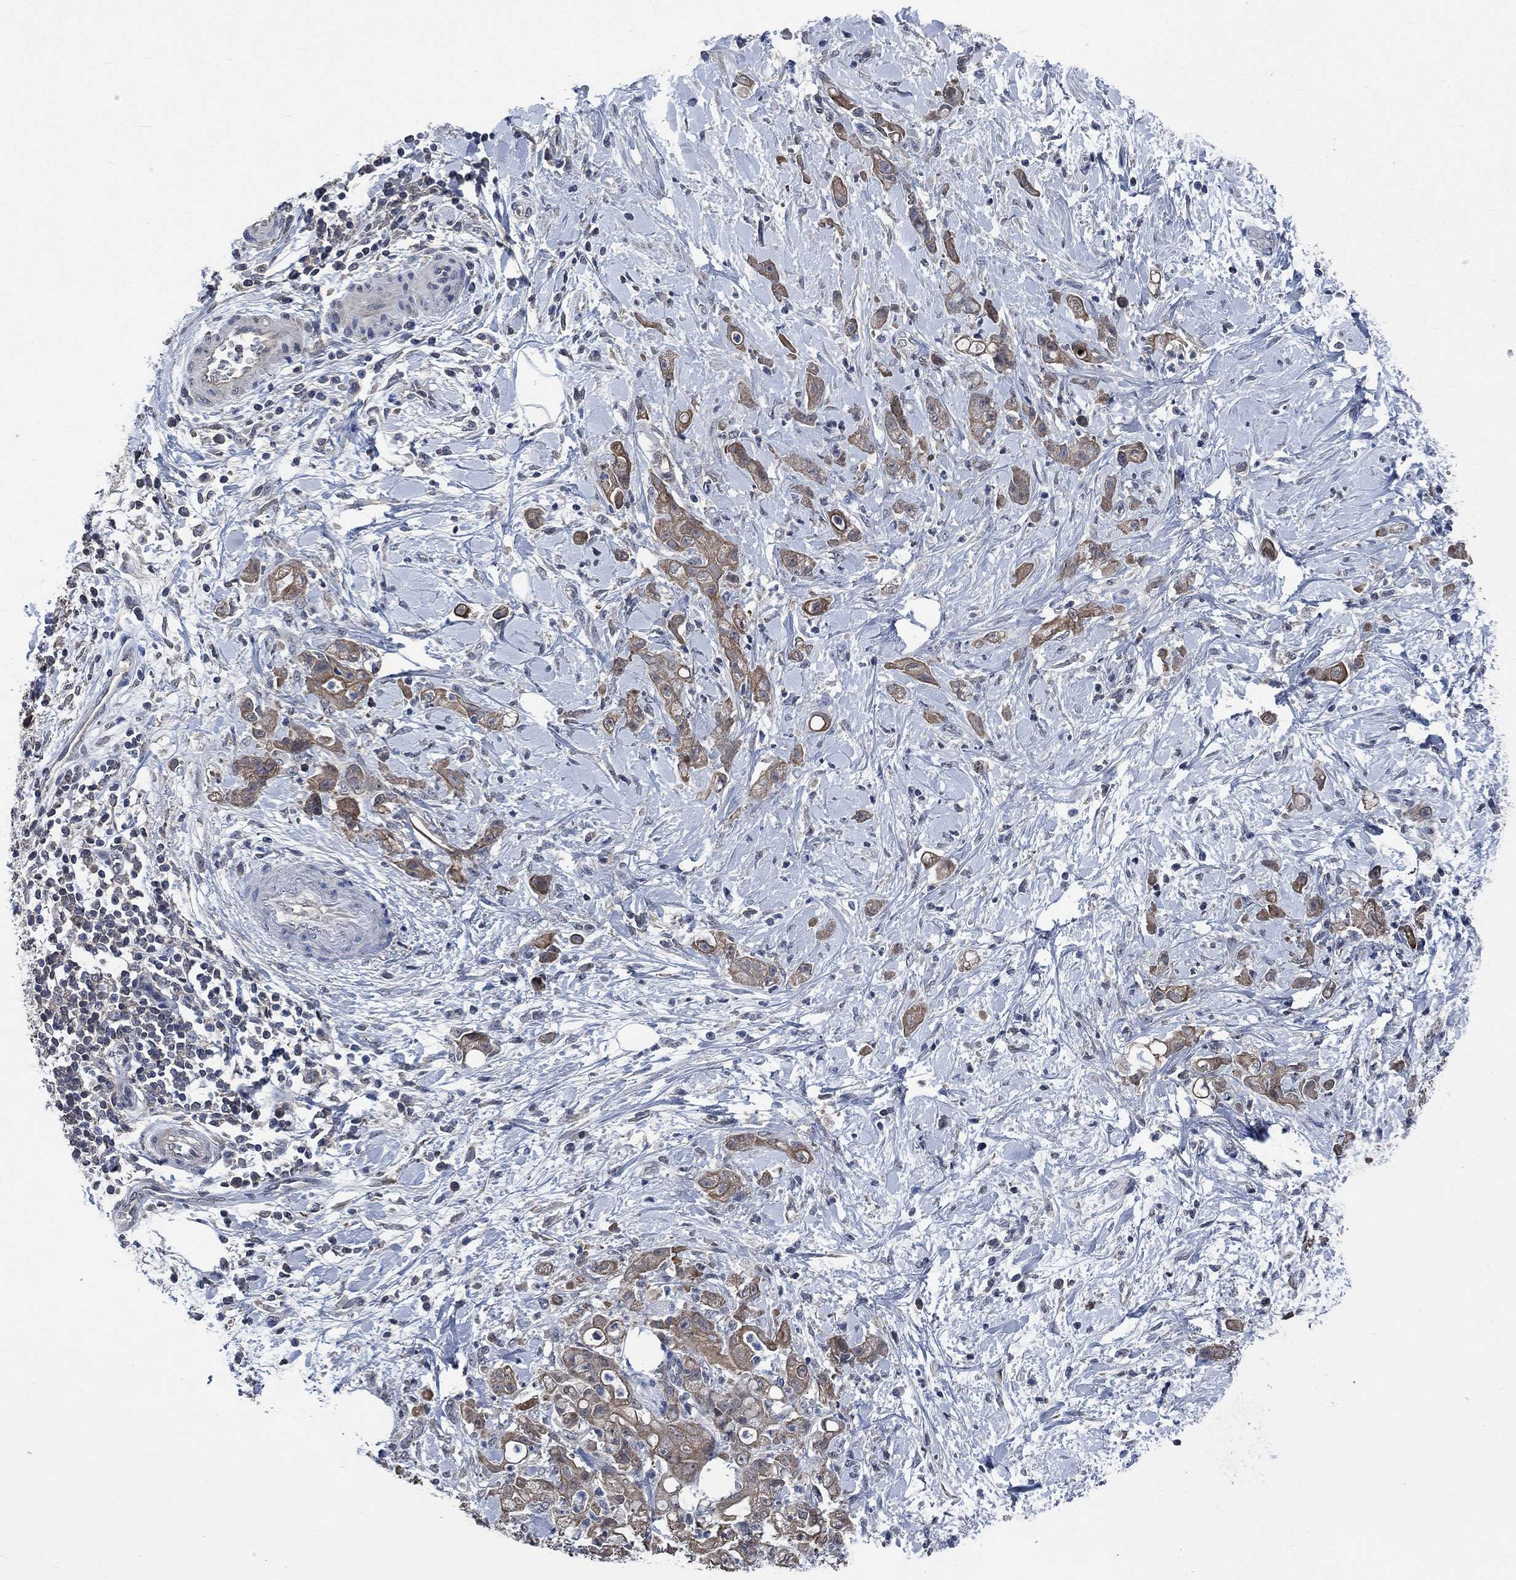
{"staining": {"intensity": "moderate", "quantity": "25%-75%", "location": "cytoplasmic/membranous"}, "tissue": "stomach cancer", "cell_type": "Tumor cells", "image_type": "cancer", "snomed": [{"axis": "morphology", "description": "Adenocarcinoma, NOS"}, {"axis": "topography", "description": "Stomach"}], "caption": "The micrograph demonstrates immunohistochemical staining of stomach cancer. There is moderate cytoplasmic/membranous positivity is appreciated in approximately 25%-75% of tumor cells.", "gene": "OBSCN", "patient": {"sex": "male", "age": 58}}